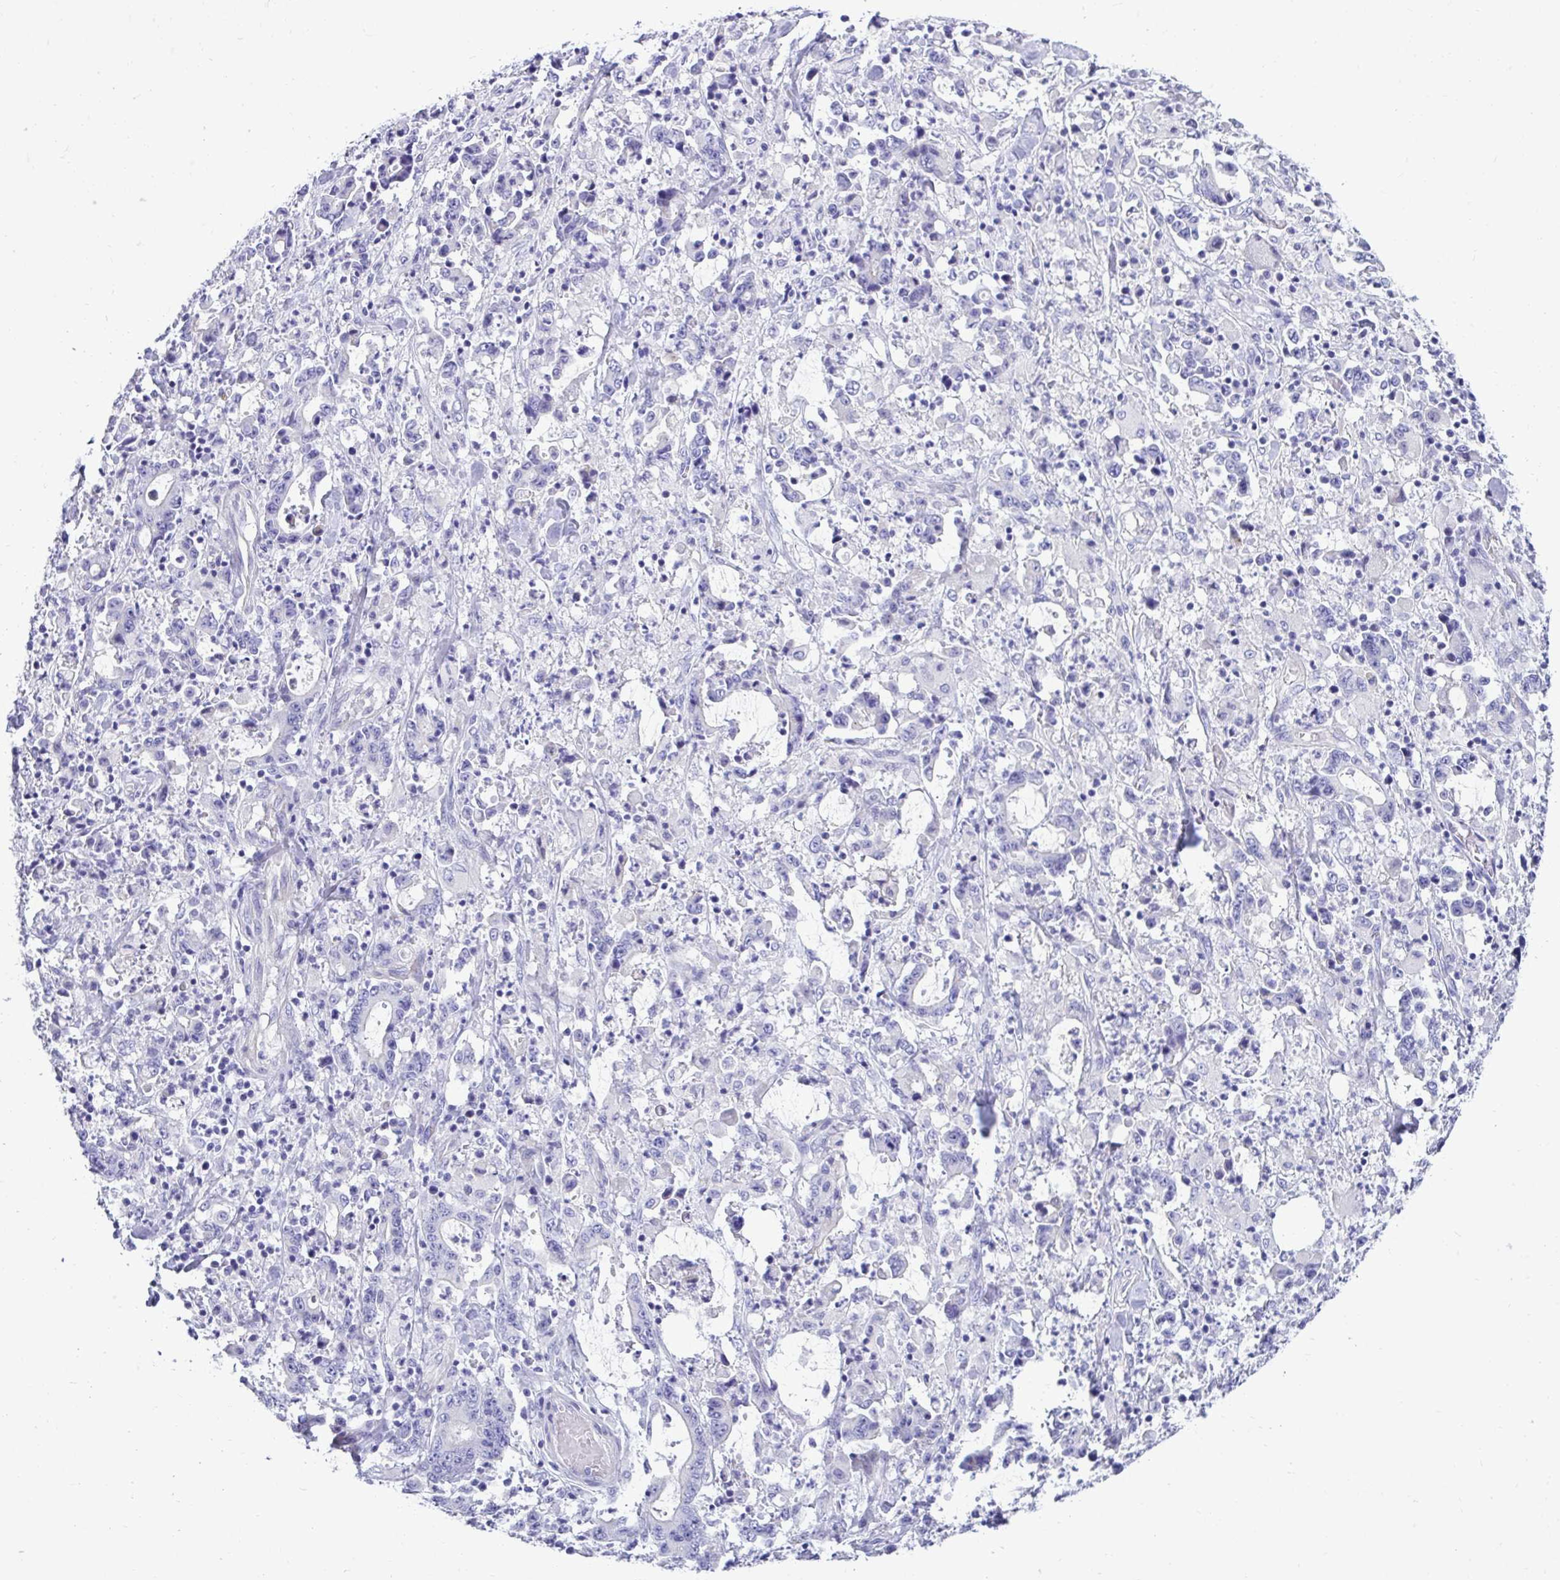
{"staining": {"intensity": "negative", "quantity": "none", "location": "none"}, "tissue": "stomach cancer", "cell_type": "Tumor cells", "image_type": "cancer", "snomed": [{"axis": "morphology", "description": "Adenocarcinoma, NOS"}, {"axis": "topography", "description": "Stomach, upper"}], "caption": "There is no significant expression in tumor cells of stomach cancer.", "gene": "ABCG2", "patient": {"sex": "male", "age": 68}}